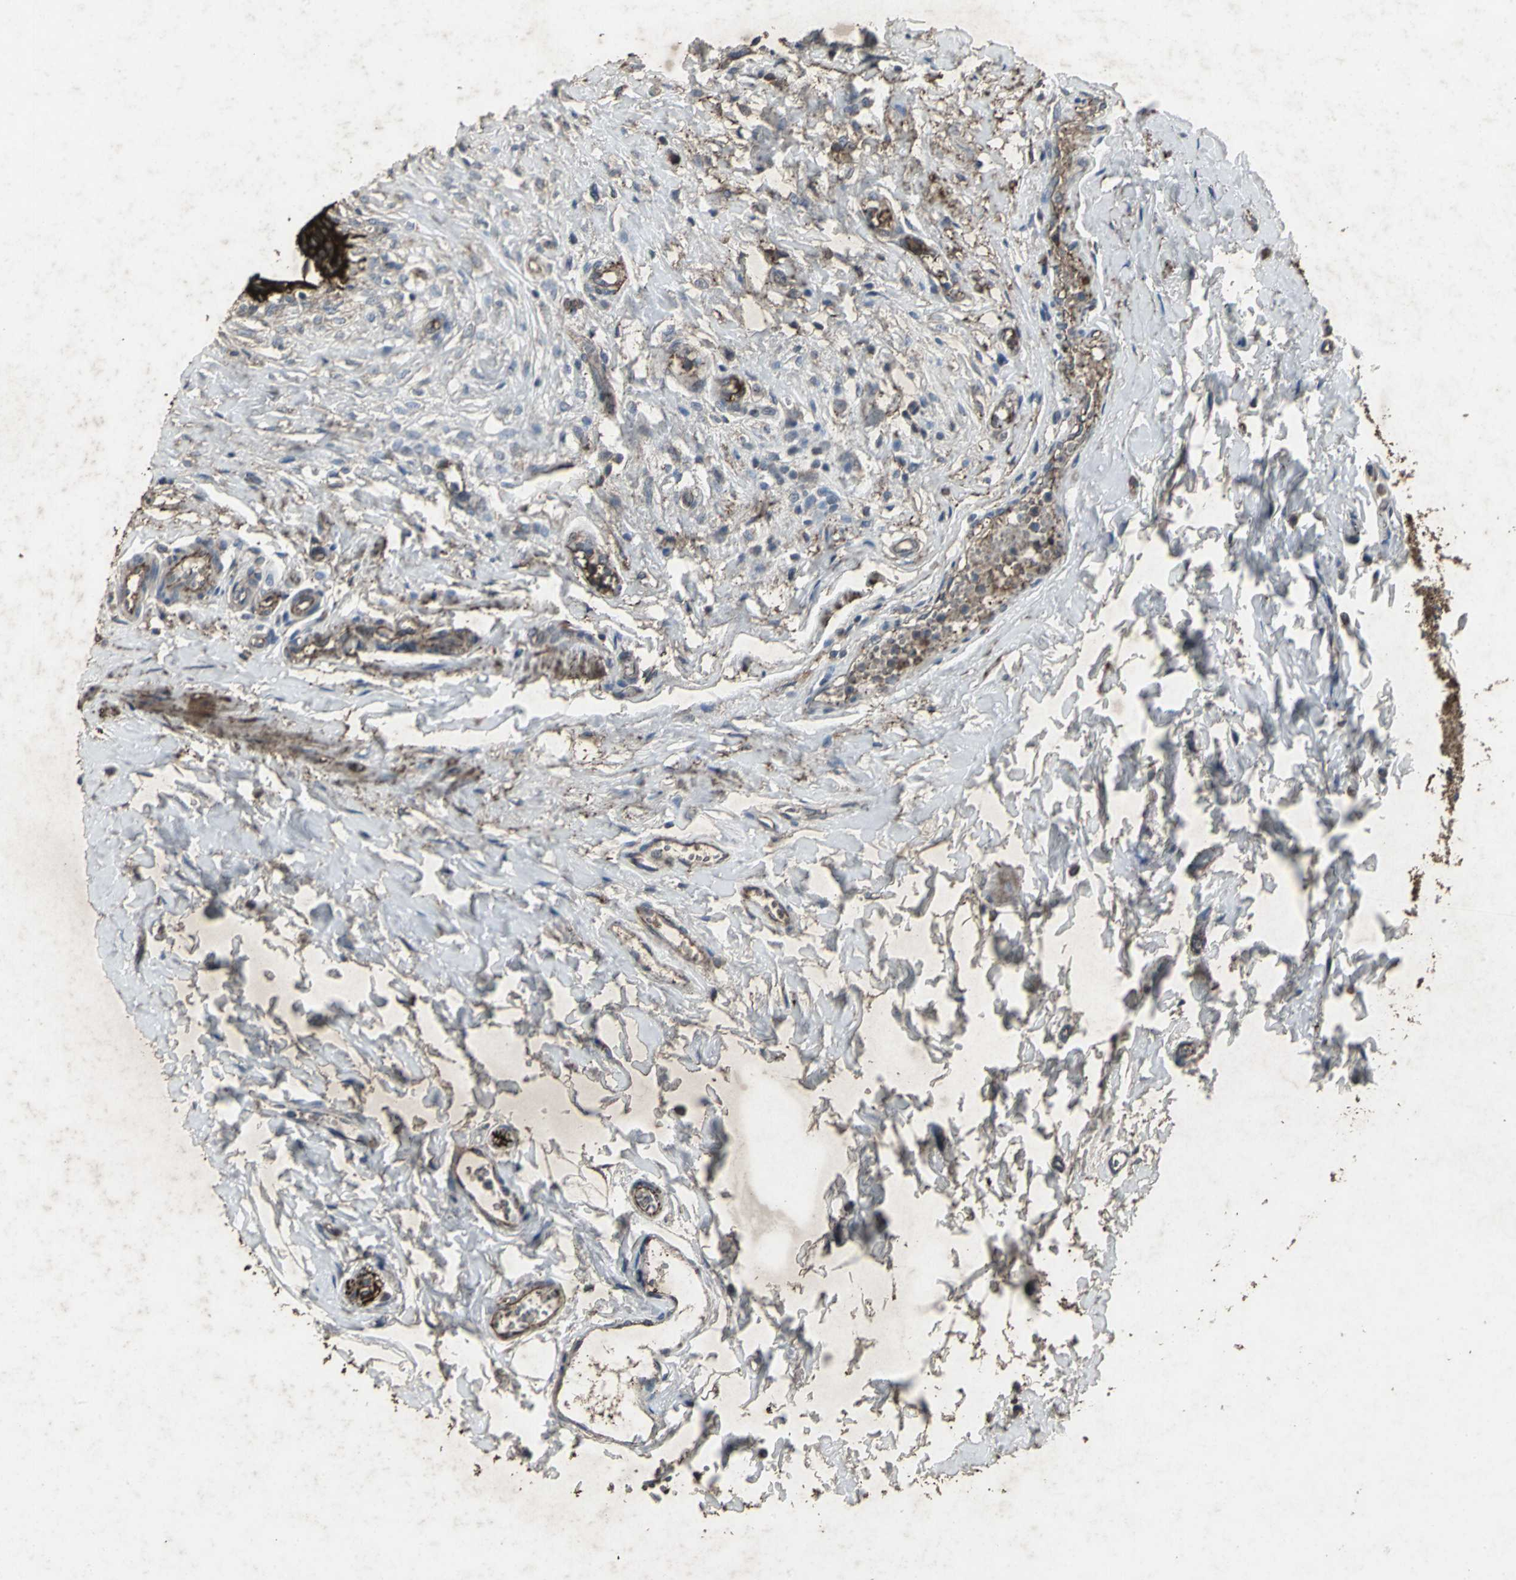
{"staining": {"intensity": "strong", "quantity": ">75%", "location": "cytoplasmic/membranous"}, "tissue": "urinary bladder", "cell_type": "Urothelial cells", "image_type": "normal", "snomed": [{"axis": "morphology", "description": "Normal tissue, NOS"}, {"axis": "topography", "description": "Urinary bladder"}], "caption": "Urinary bladder stained for a protein demonstrates strong cytoplasmic/membranous positivity in urothelial cells. (DAB IHC, brown staining for protein, blue staining for nuclei).", "gene": "CCR9", "patient": {"sex": "female", "age": 80}}